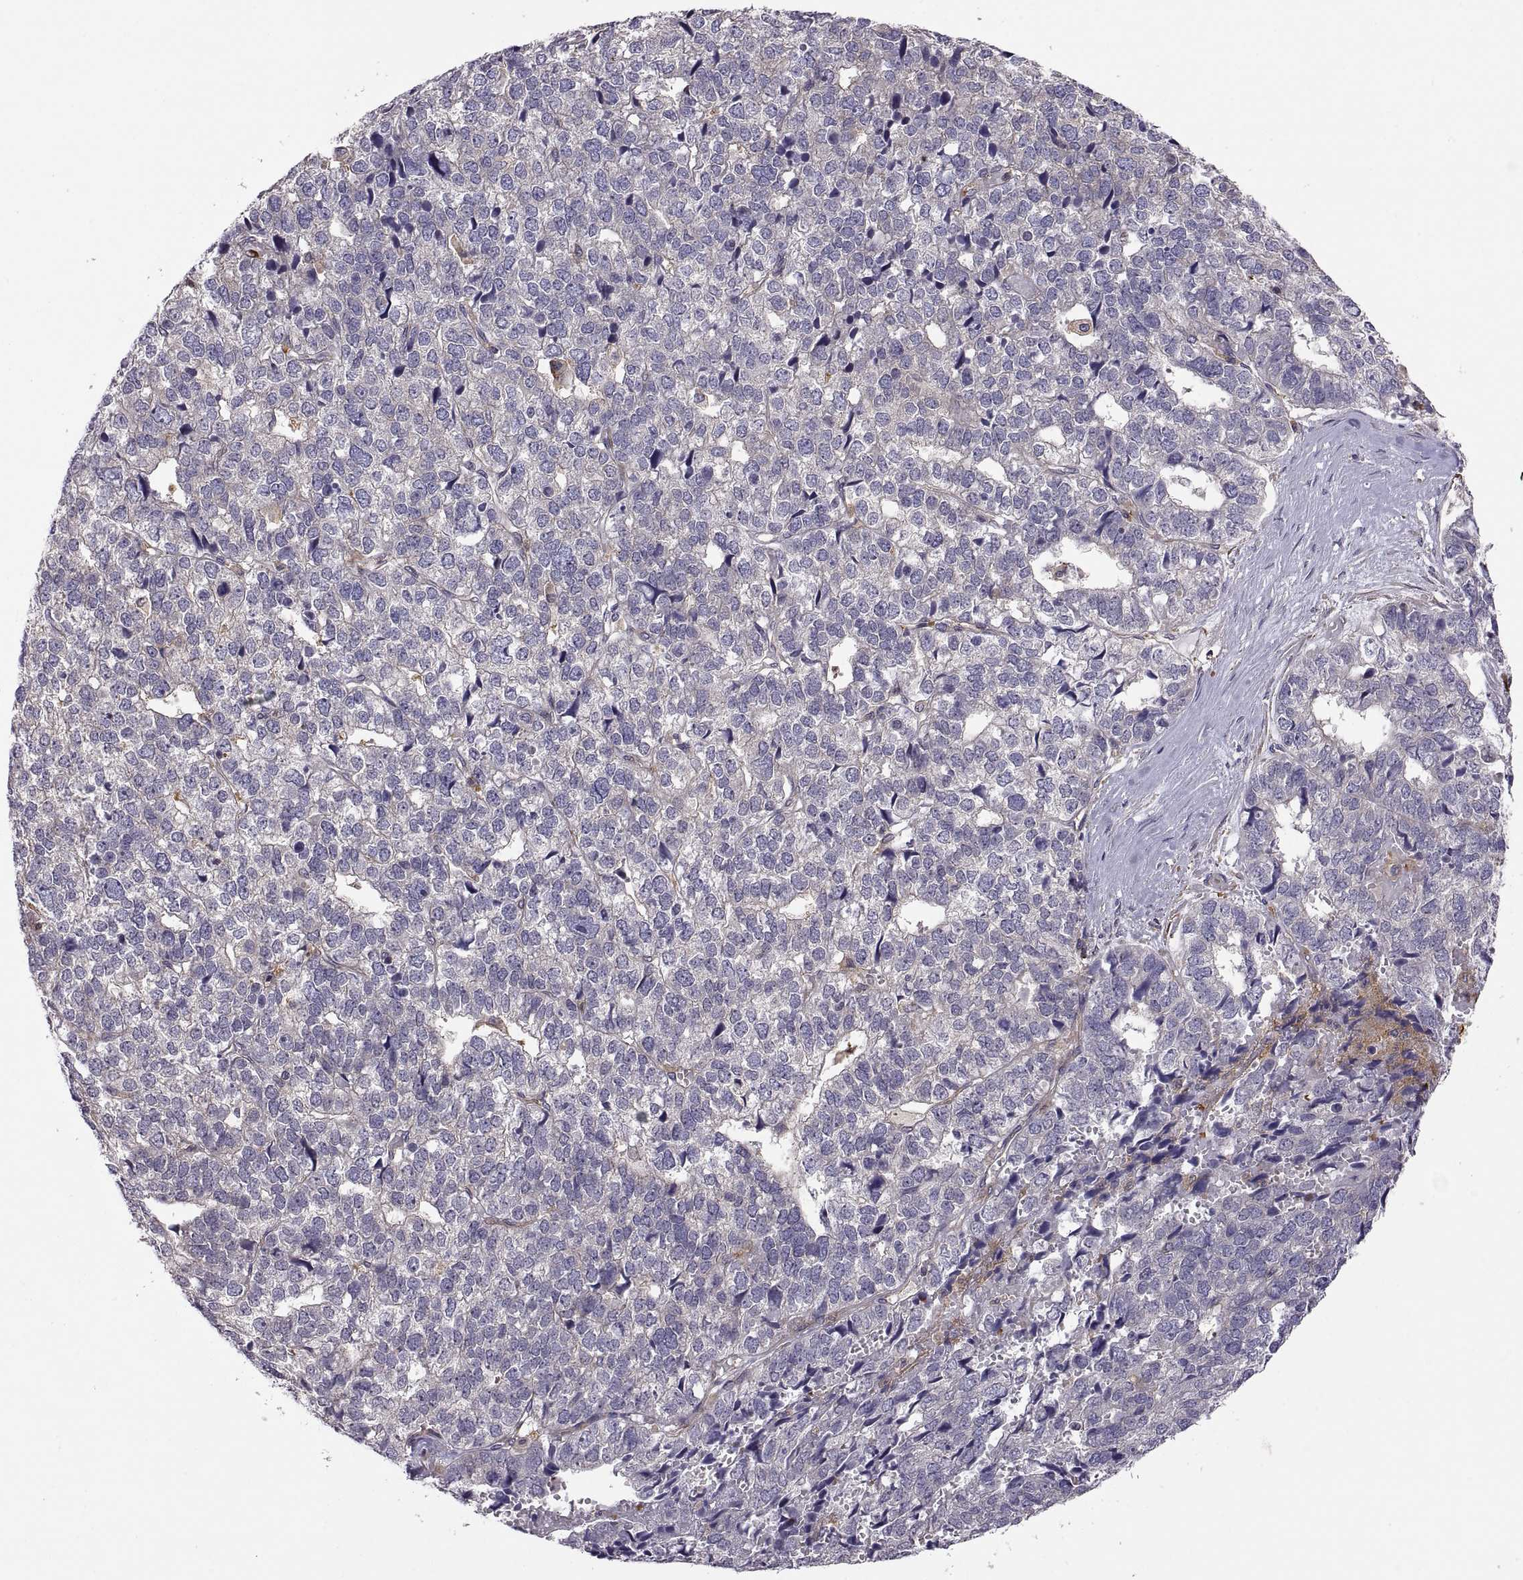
{"staining": {"intensity": "negative", "quantity": "none", "location": "none"}, "tissue": "stomach cancer", "cell_type": "Tumor cells", "image_type": "cancer", "snomed": [{"axis": "morphology", "description": "Adenocarcinoma, NOS"}, {"axis": "topography", "description": "Stomach"}], "caption": "This photomicrograph is of stomach cancer (adenocarcinoma) stained with immunohistochemistry to label a protein in brown with the nuclei are counter-stained blue. There is no expression in tumor cells.", "gene": "SPATA32", "patient": {"sex": "male", "age": 69}}